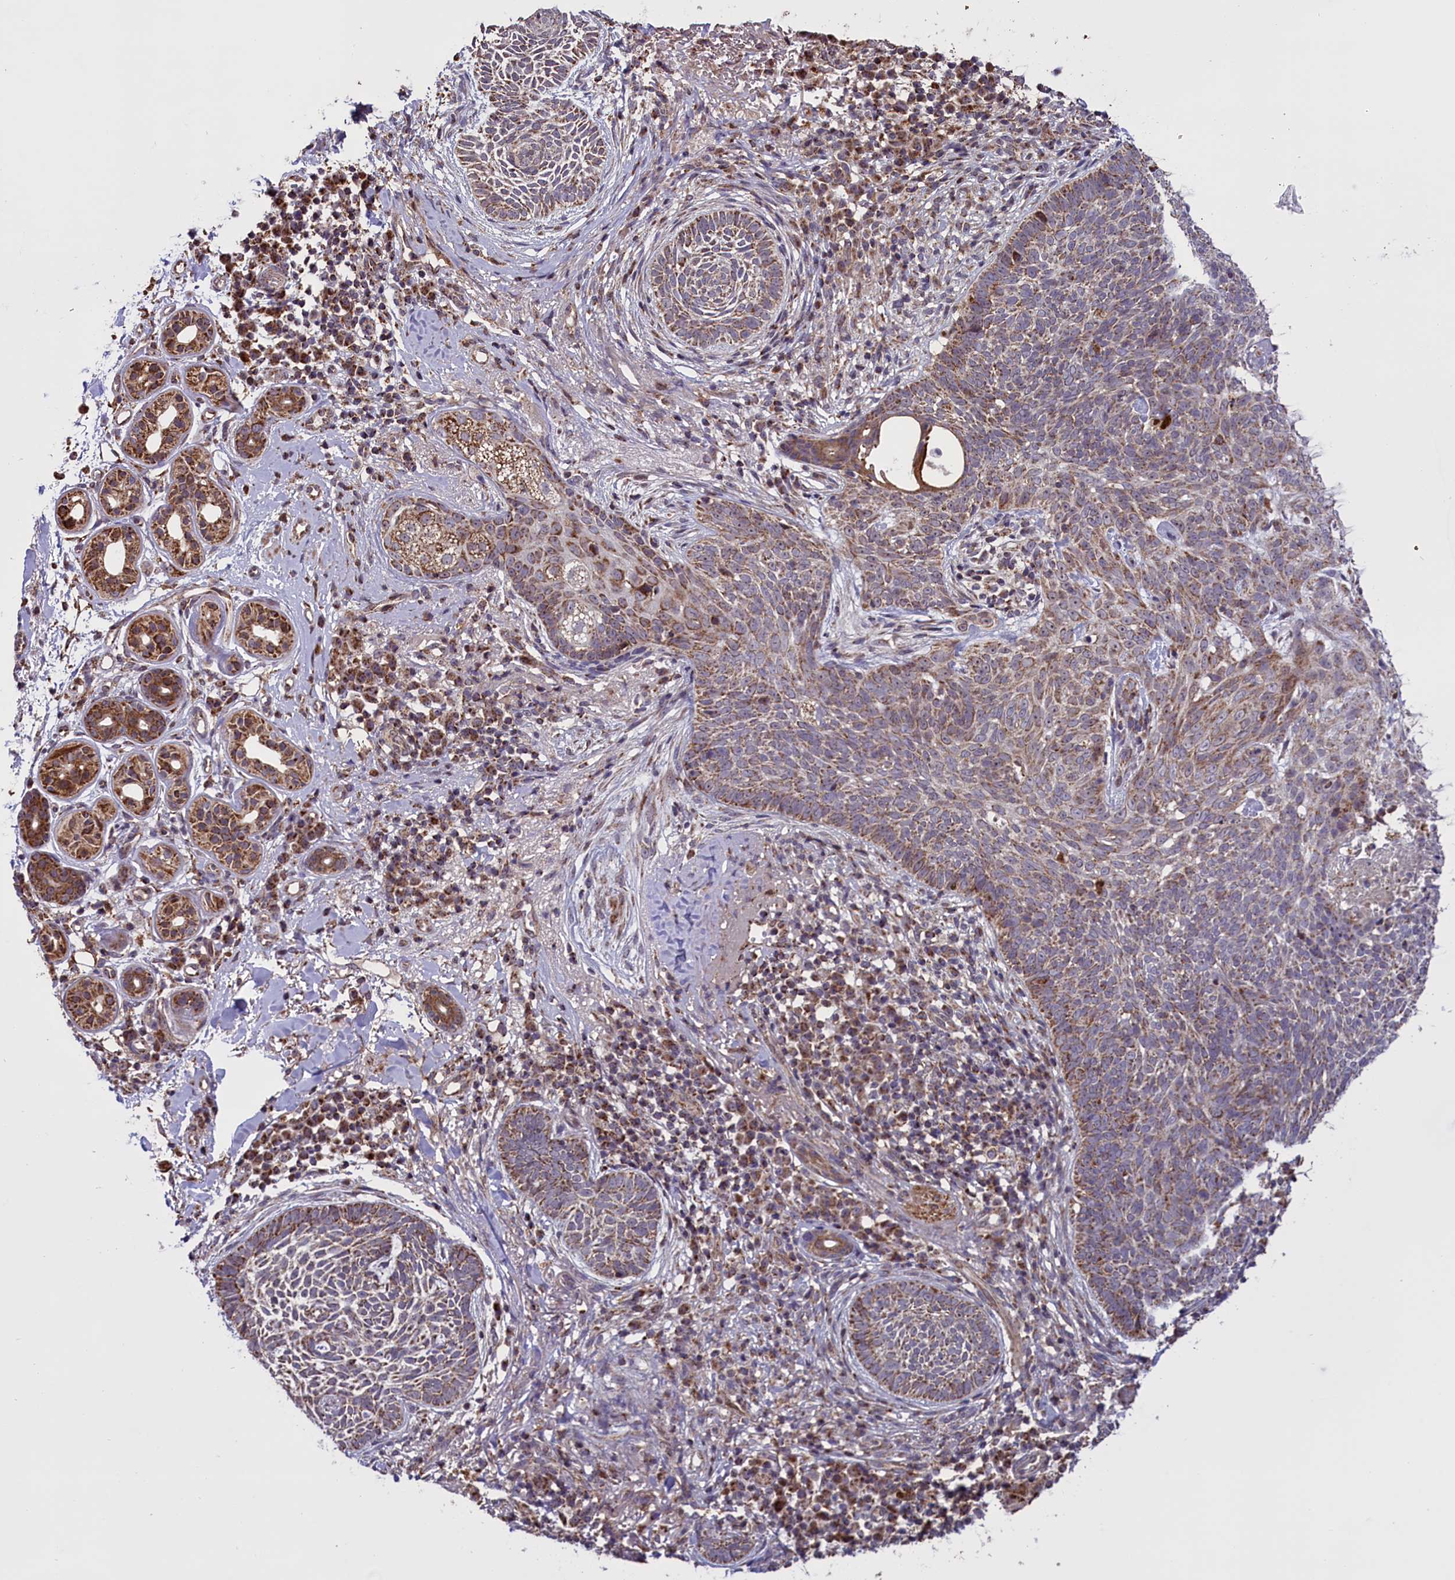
{"staining": {"intensity": "moderate", "quantity": "25%-75%", "location": "cytoplasmic/membranous"}, "tissue": "skin cancer", "cell_type": "Tumor cells", "image_type": "cancer", "snomed": [{"axis": "morphology", "description": "Basal cell carcinoma"}, {"axis": "topography", "description": "Skin"}], "caption": "High-magnification brightfield microscopy of skin cancer stained with DAB (brown) and counterstained with hematoxylin (blue). tumor cells exhibit moderate cytoplasmic/membranous expression is present in about25%-75% of cells.", "gene": "GLRX5", "patient": {"sex": "male", "age": 85}}